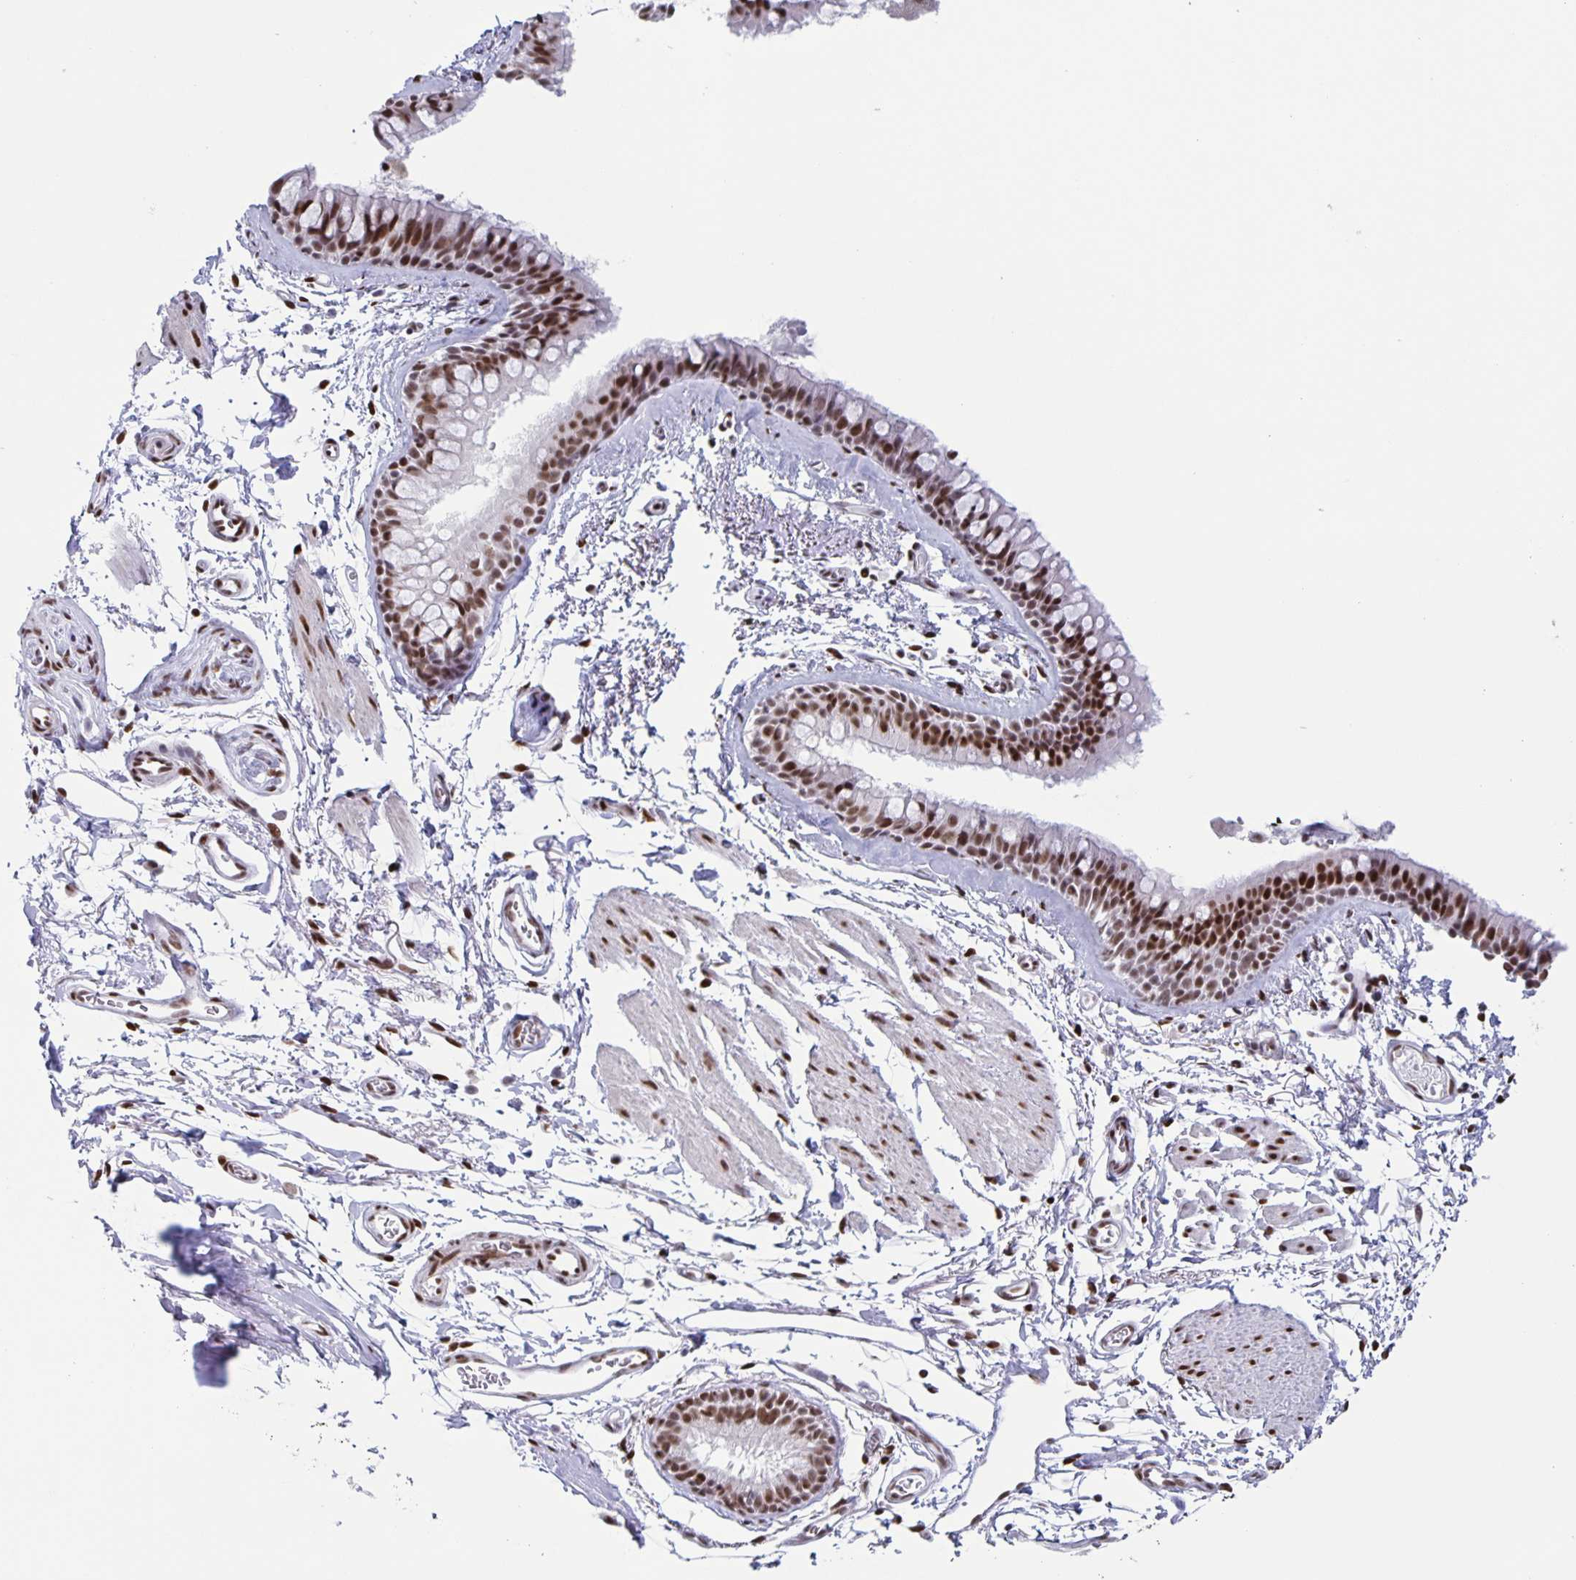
{"staining": {"intensity": "moderate", "quantity": "25%-75%", "location": "nuclear"}, "tissue": "bronchus", "cell_type": "Respiratory epithelial cells", "image_type": "normal", "snomed": [{"axis": "morphology", "description": "Normal tissue, NOS"}, {"axis": "topography", "description": "Cartilage tissue"}, {"axis": "topography", "description": "Bronchus"}], "caption": "Bronchus was stained to show a protein in brown. There is medium levels of moderate nuclear staining in approximately 25%-75% of respiratory epithelial cells.", "gene": "JUND", "patient": {"sex": "female", "age": 79}}